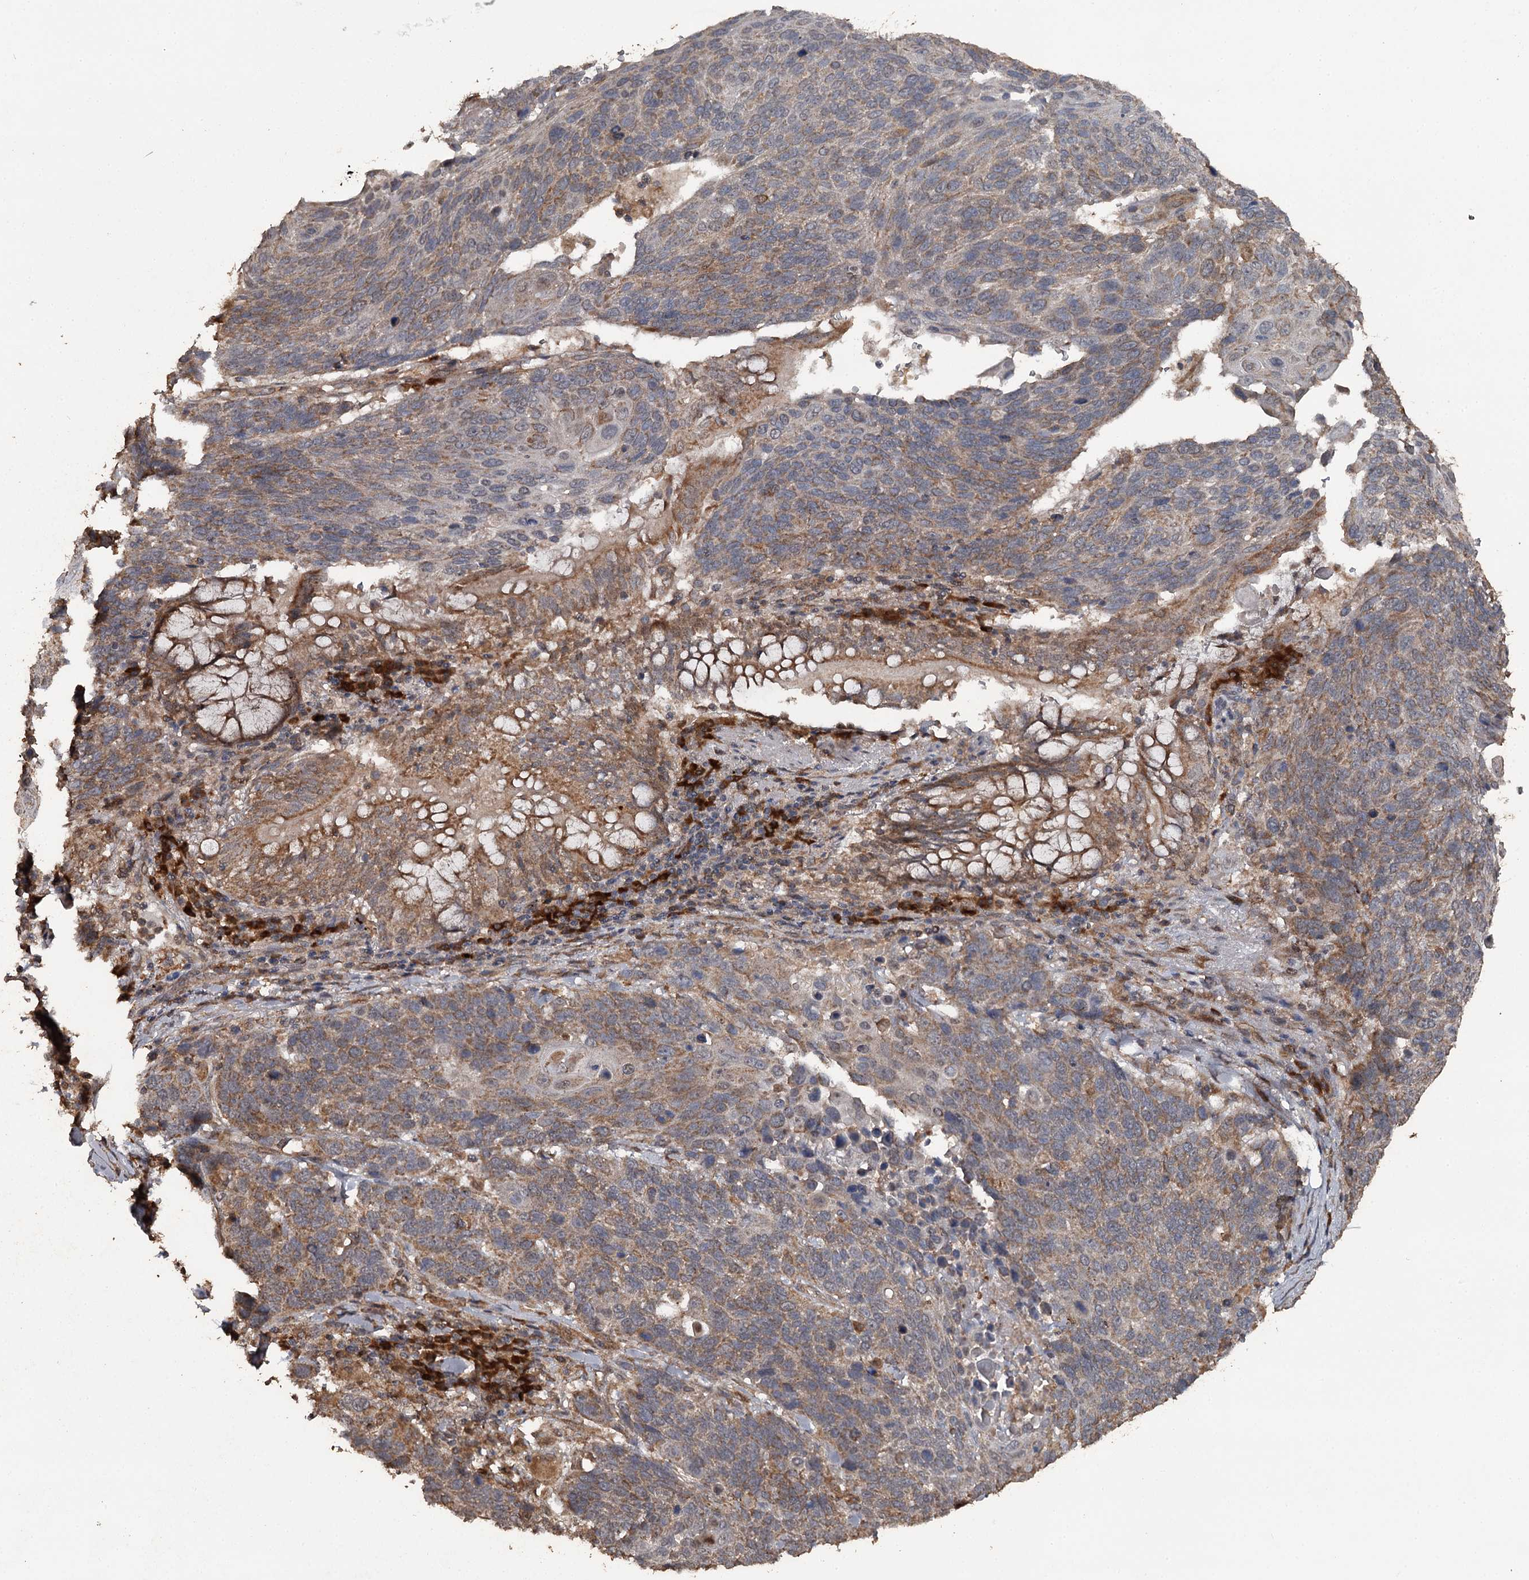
{"staining": {"intensity": "moderate", "quantity": ">75%", "location": "cytoplasmic/membranous"}, "tissue": "lung cancer", "cell_type": "Tumor cells", "image_type": "cancer", "snomed": [{"axis": "morphology", "description": "Squamous cell carcinoma, NOS"}, {"axis": "topography", "description": "Lung"}], "caption": "Squamous cell carcinoma (lung) tissue exhibits moderate cytoplasmic/membranous expression in about >75% of tumor cells, visualized by immunohistochemistry.", "gene": "WIPI1", "patient": {"sex": "male", "age": 66}}